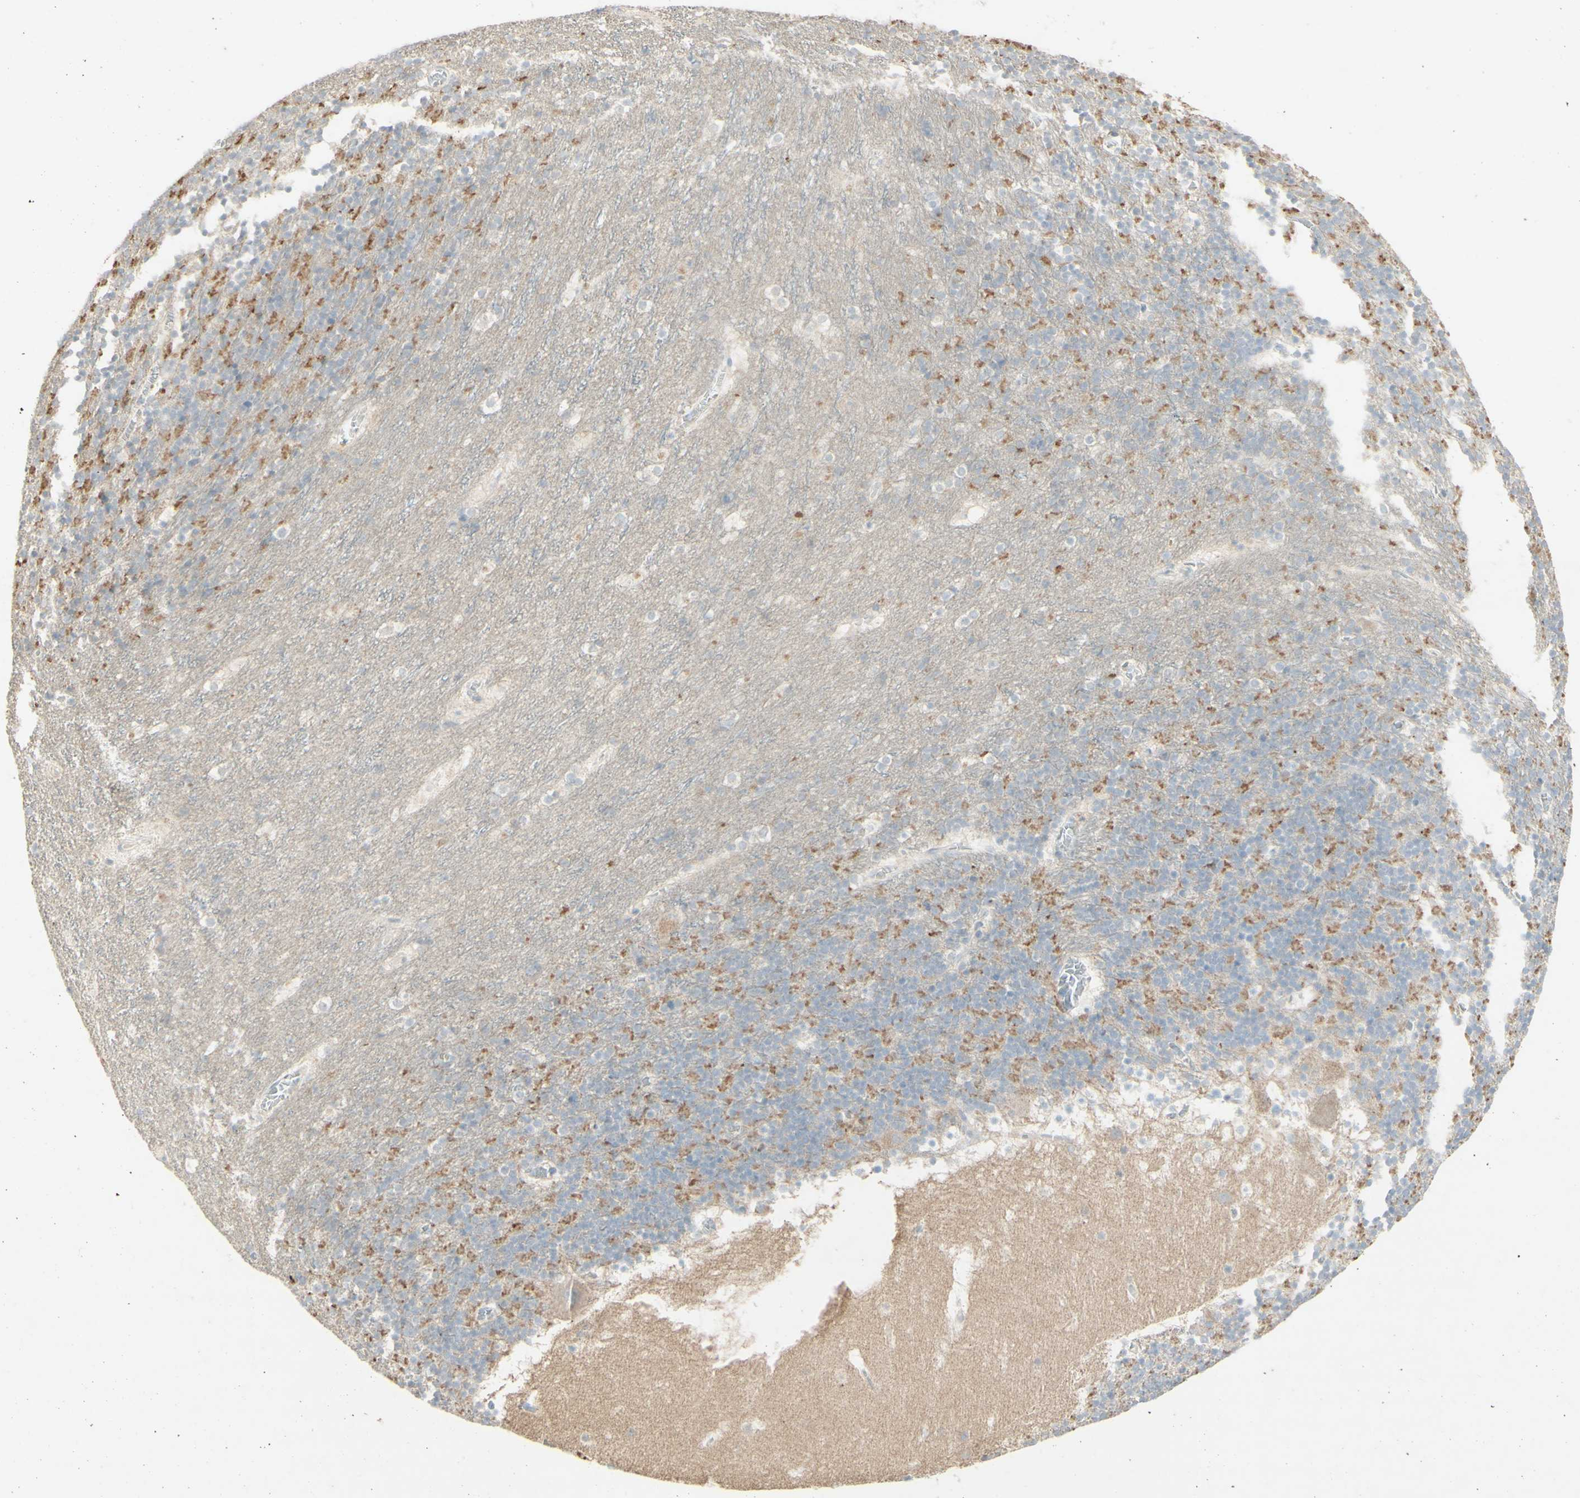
{"staining": {"intensity": "moderate", "quantity": "<25%", "location": "cytoplasmic/membranous"}, "tissue": "cerebellum", "cell_type": "Cells in granular layer", "image_type": "normal", "snomed": [{"axis": "morphology", "description": "Normal tissue, NOS"}, {"axis": "topography", "description": "Cerebellum"}], "caption": "Moderate cytoplasmic/membranous protein positivity is present in approximately <25% of cells in granular layer in cerebellum.", "gene": "ATP6V1B1", "patient": {"sex": "male", "age": 45}}